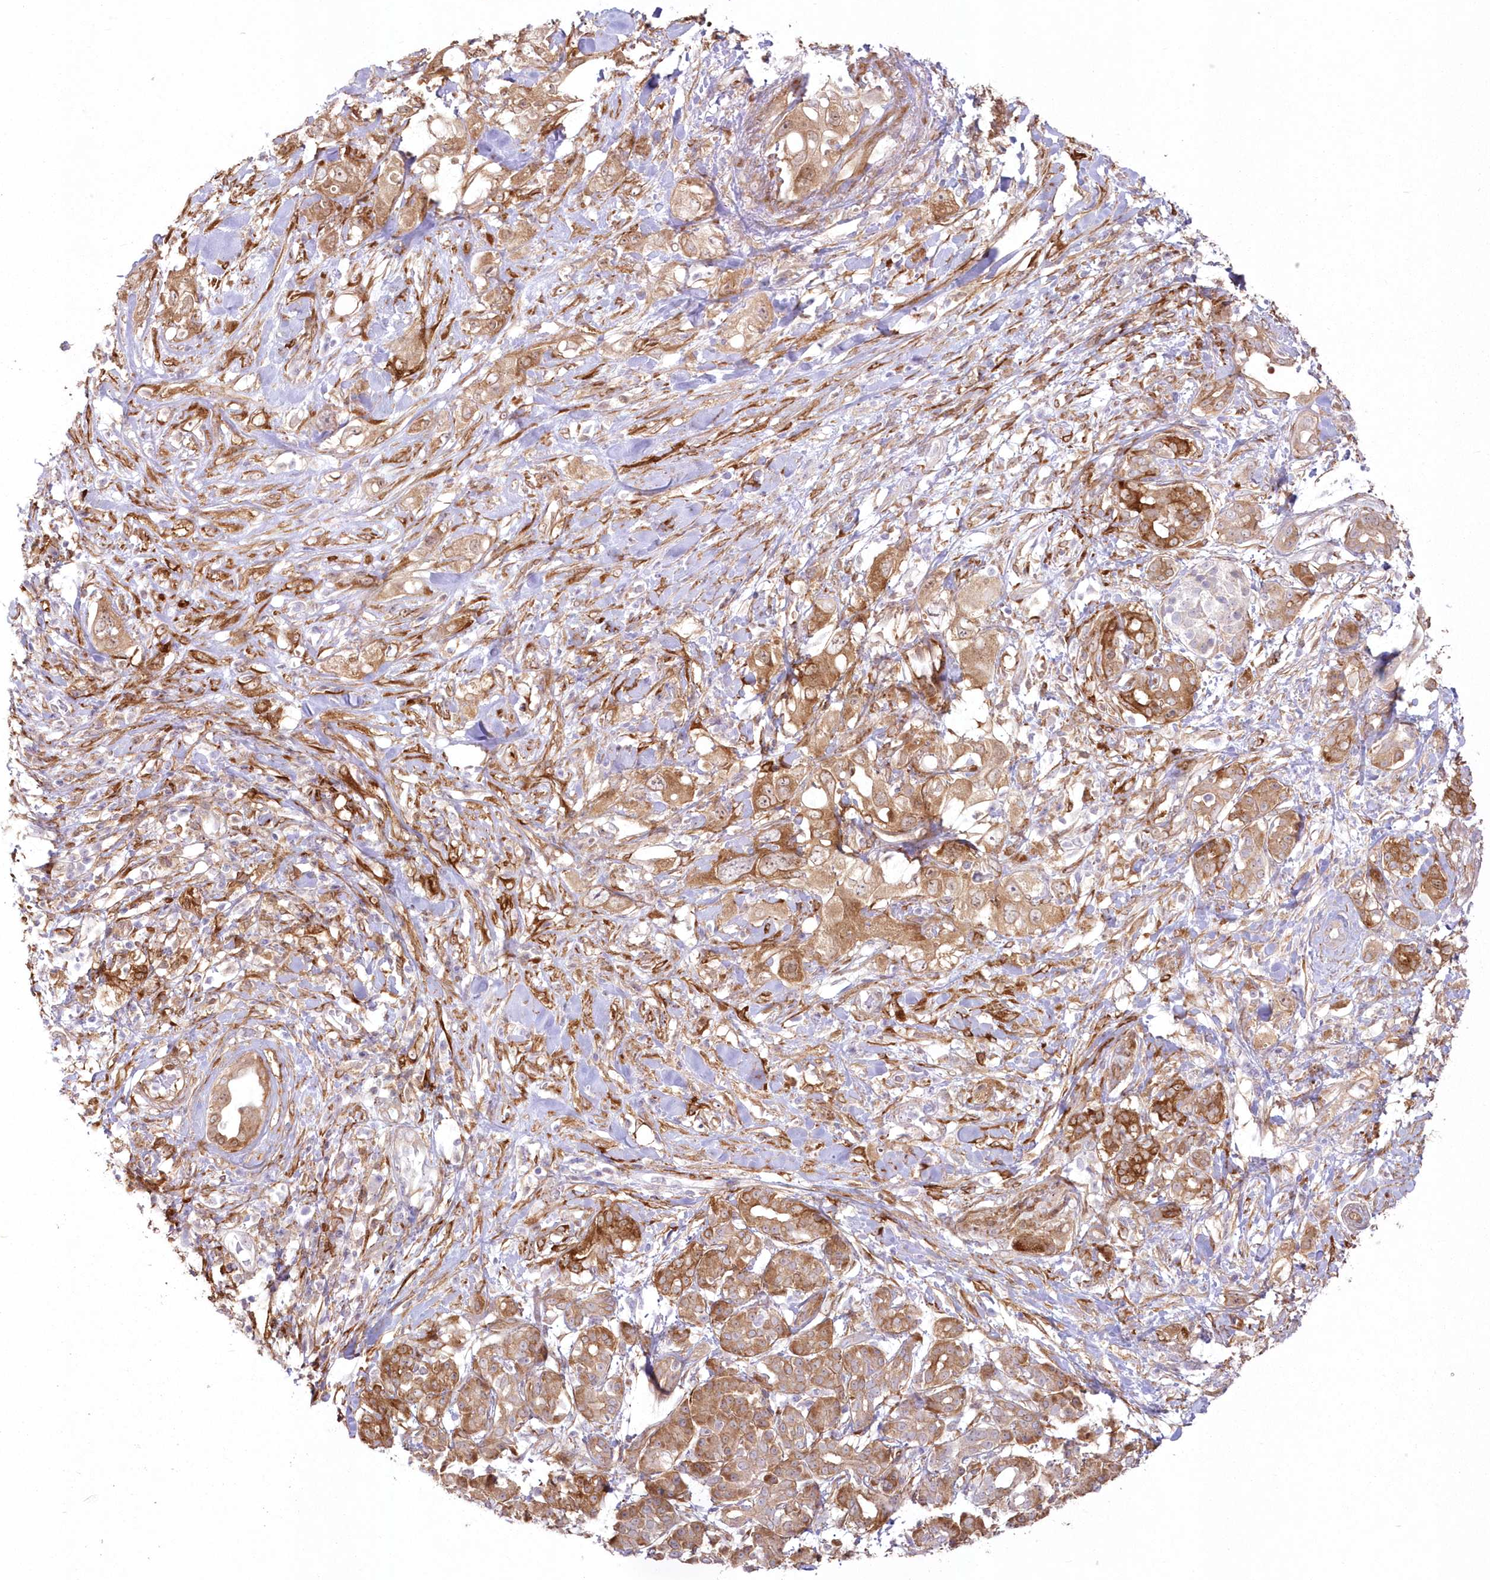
{"staining": {"intensity": "moderate", "quantity": ">75%", "location": "cytoplasmic/membranous"}, "tissue": "pancreatic cancer", "cell_type": "Tumor cells", "image_type": "cancer", "snomed": [{"axis": "morphology", "description": "Adenocarcinoma, NOS"}, {"axis": "topography", "description": "Pancreas"}], "caption": "A high-resolution histopathology image shows immunohistochemistry (IHC) staining of pancreatic cancer, which shows moderate cytoplasmic/membranous staining in about >75% of tumor cells. Nuclei are stained in blue.", "gene": "SH3PXD2B", "patient": {"sex": "female", "age": 56}}